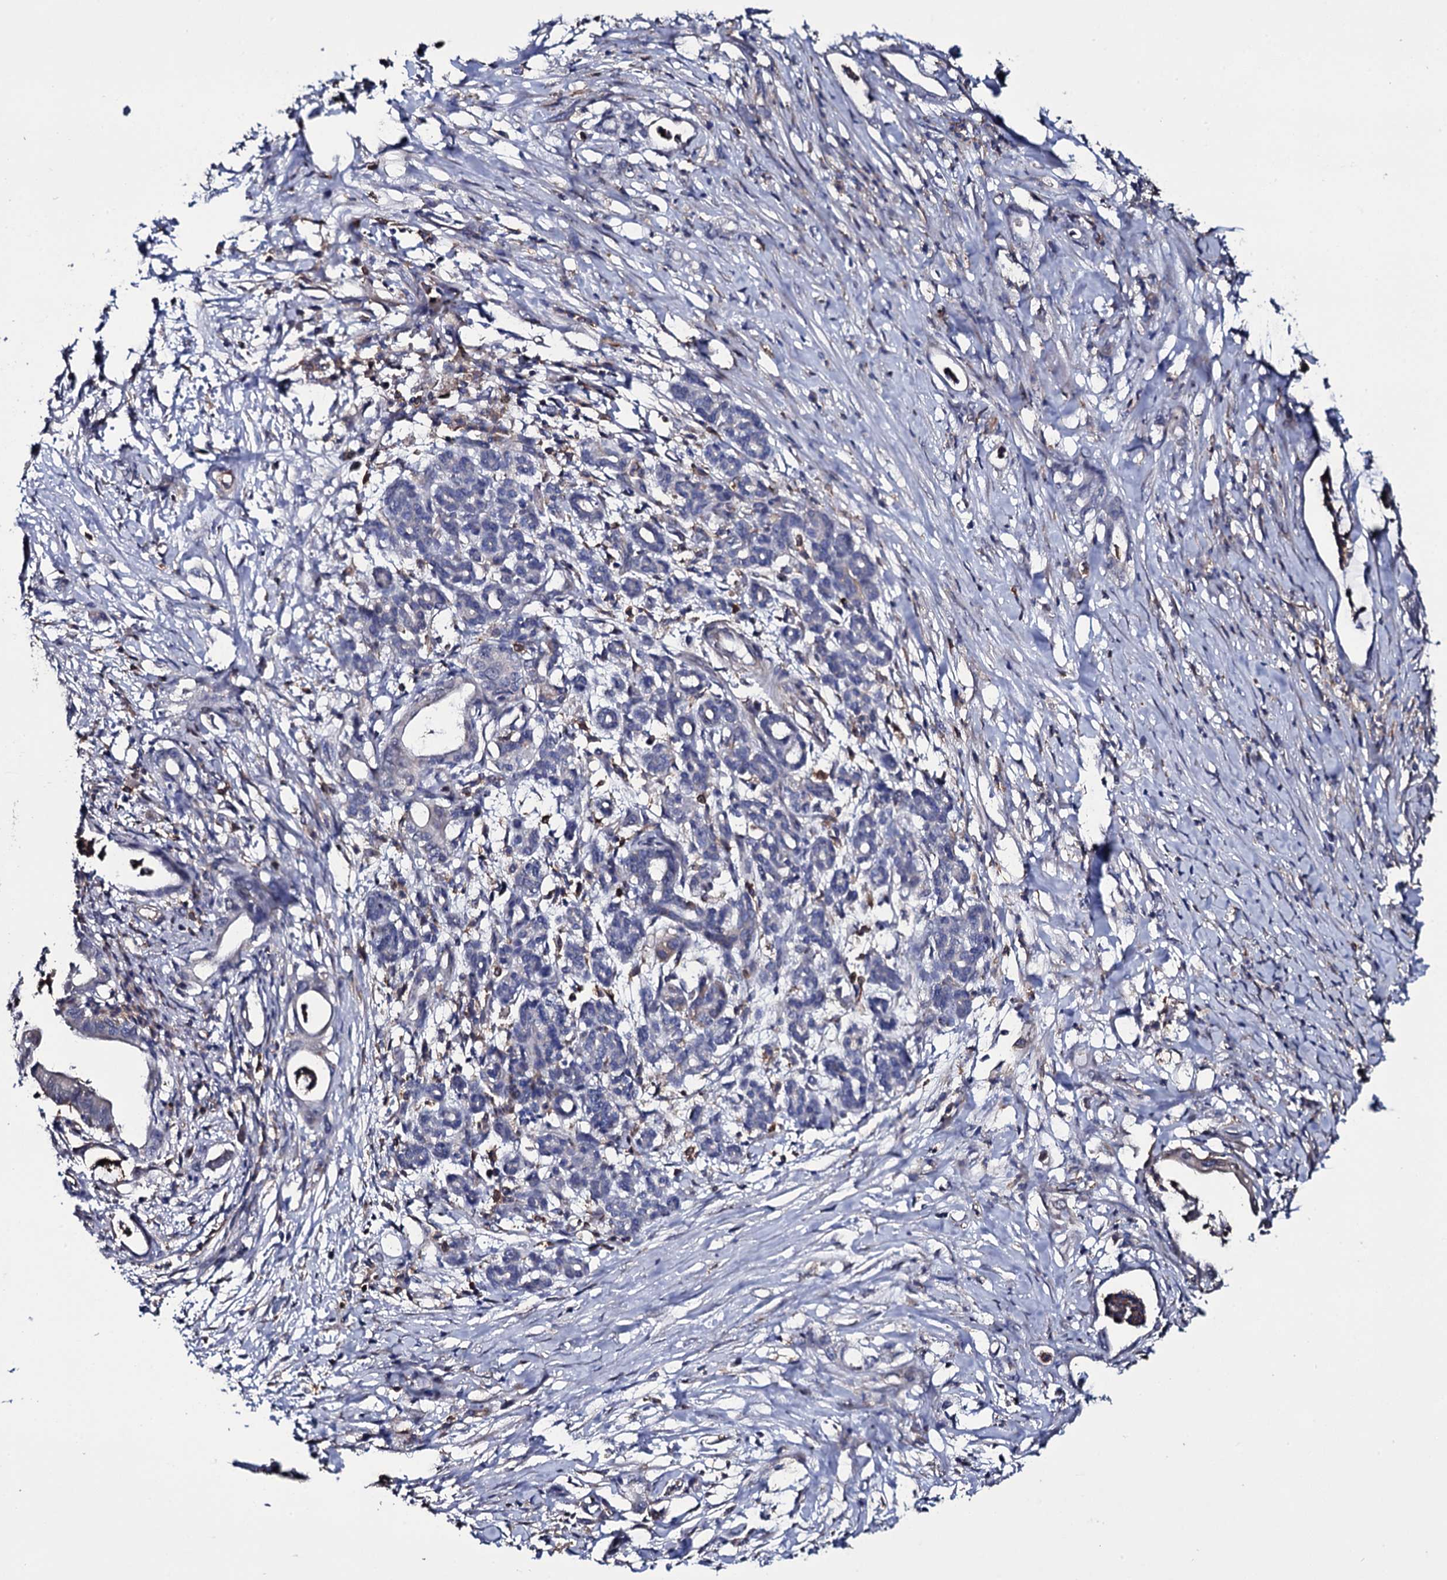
{"staining": {"intensity": "negative", "quantity": "none", "location": "none"}, "tissue": "pancreatic cancer", "cell_type": "Tumor cells", "image_type": "cancer", "snomed": [{"axis": "morphology", "description": "Adenocarcinoma, NOS"}, {"axis": "topography", "description": "Pancreas"}], "caption": "Immunohistochemistry (IHC) of pancreatic cancer shows no positivity in tumor cells. (DAB immunohistochemistry (IHC) with hematoxylin counter stain).", "gene": "TTC23", "patient": {"sex": "female", "age": 55}}